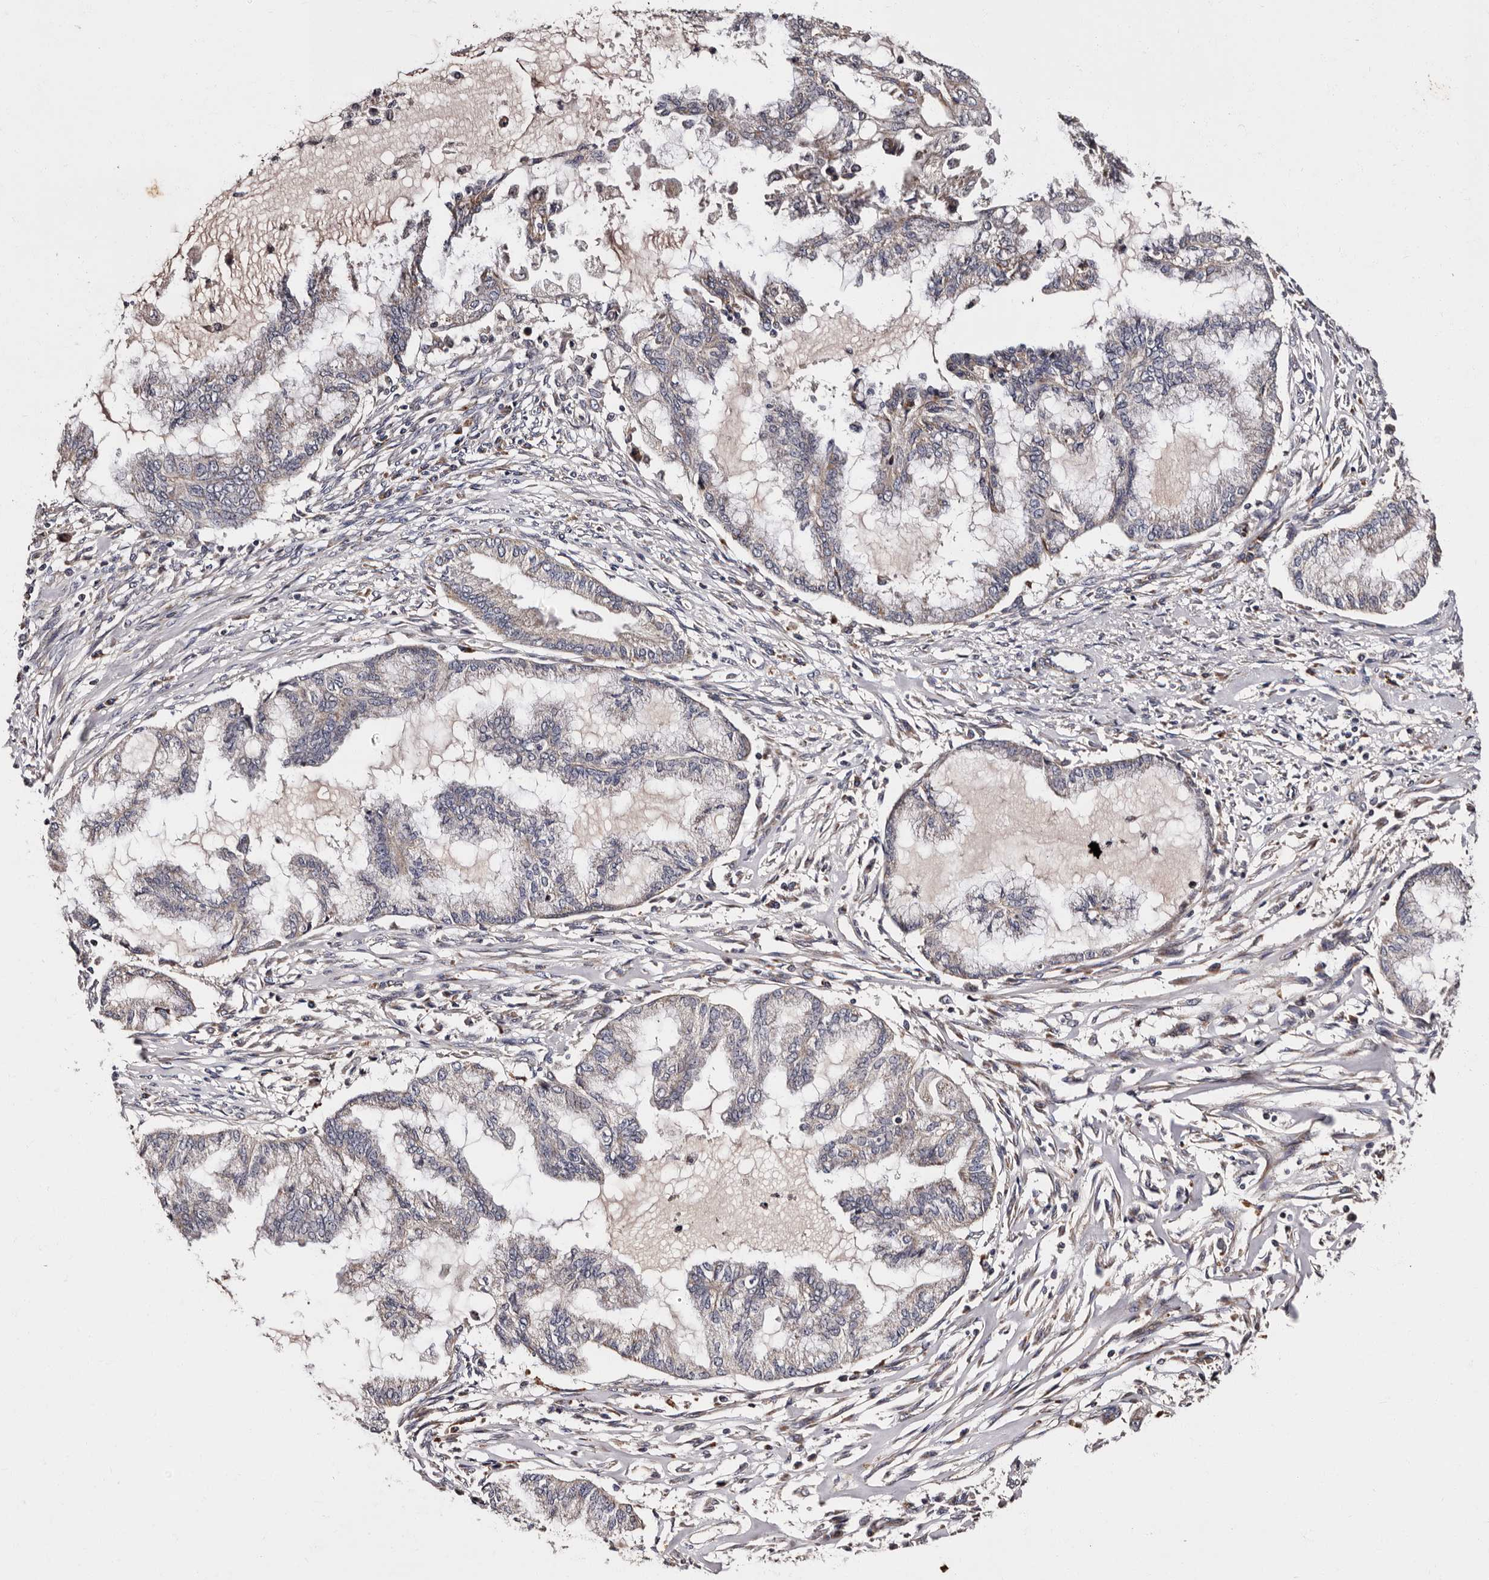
{"staining": {"intensity": "weak", "quantity": "<25%", "location": "cytoplasmic/membranous"}, "tissue": "endometrial cancer", "cell_type": "Tumor cells", "image_type": "cancer", "snomed": [{"axis": "morphology", "description": "Adenocarcinoma, NOS"}, {"axis": "topography", "description": "Endometrium"}], "caption": "This is an immunohistochemistry photomicrograph of human endometrial cancer. There is no positivity in tumor cells.", "gene": "ADCK5", "patient": {"sex": "female", "age": 86}}